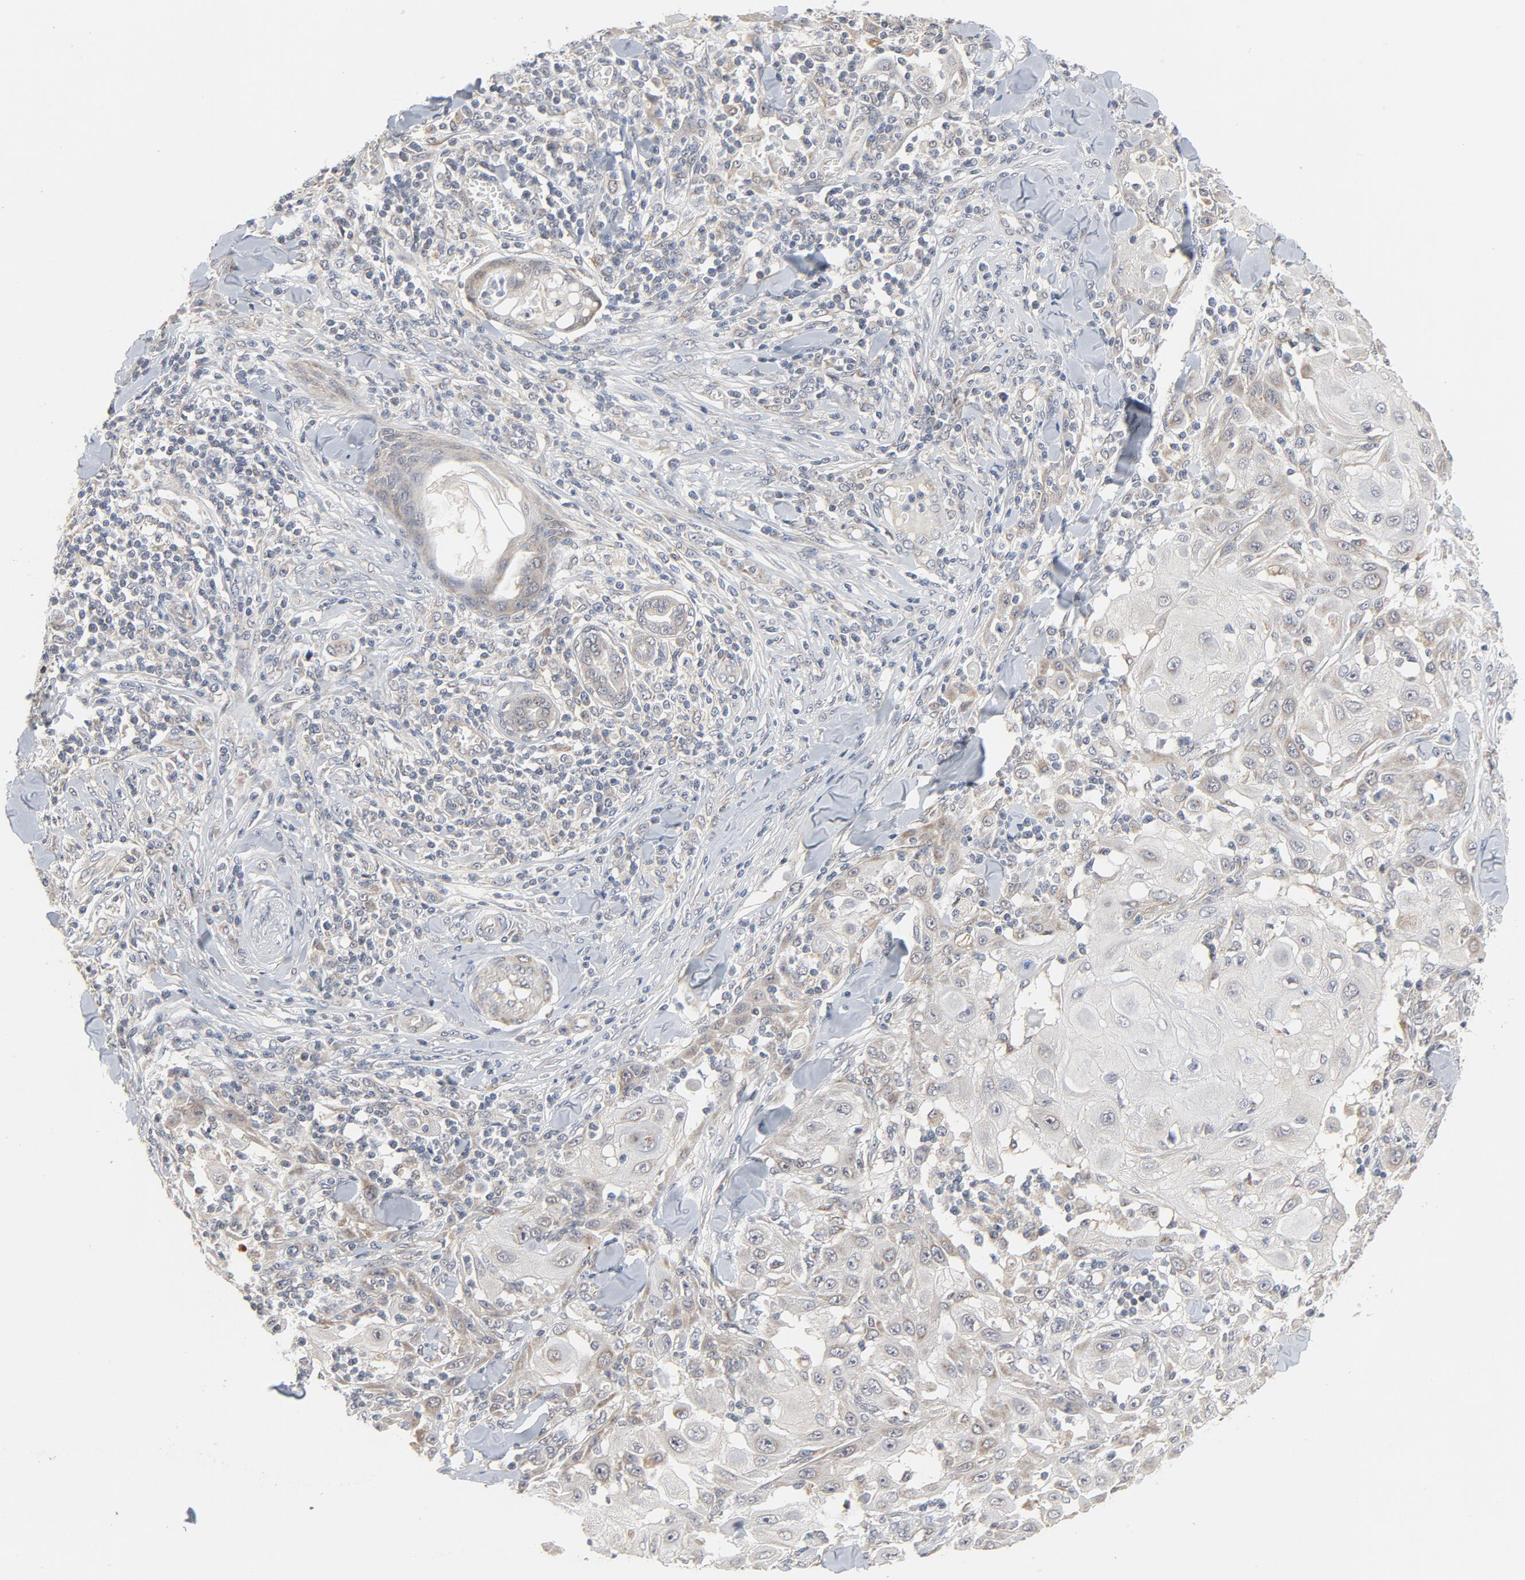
{"staining": {"intensity": "weak", "quantity": ">75%", "location": "cytoplasmic/membranous"}, "tissue": "skin cancer", "cell_type": "Tumor cells", "image_type": "cancer", "snomed": [{"axis": "morphology", "description": "Squamous cell carcinoma, NOS"}, {"axis": "topography", "description": "Skin"}], "caption": "Tumor cells display weak cytoplasmic/membranous expression in about >75% of cells in skin squamous cell carcinoma.", "gene": "C14orf119", "patient": {"sex": "male", "age": 24}}